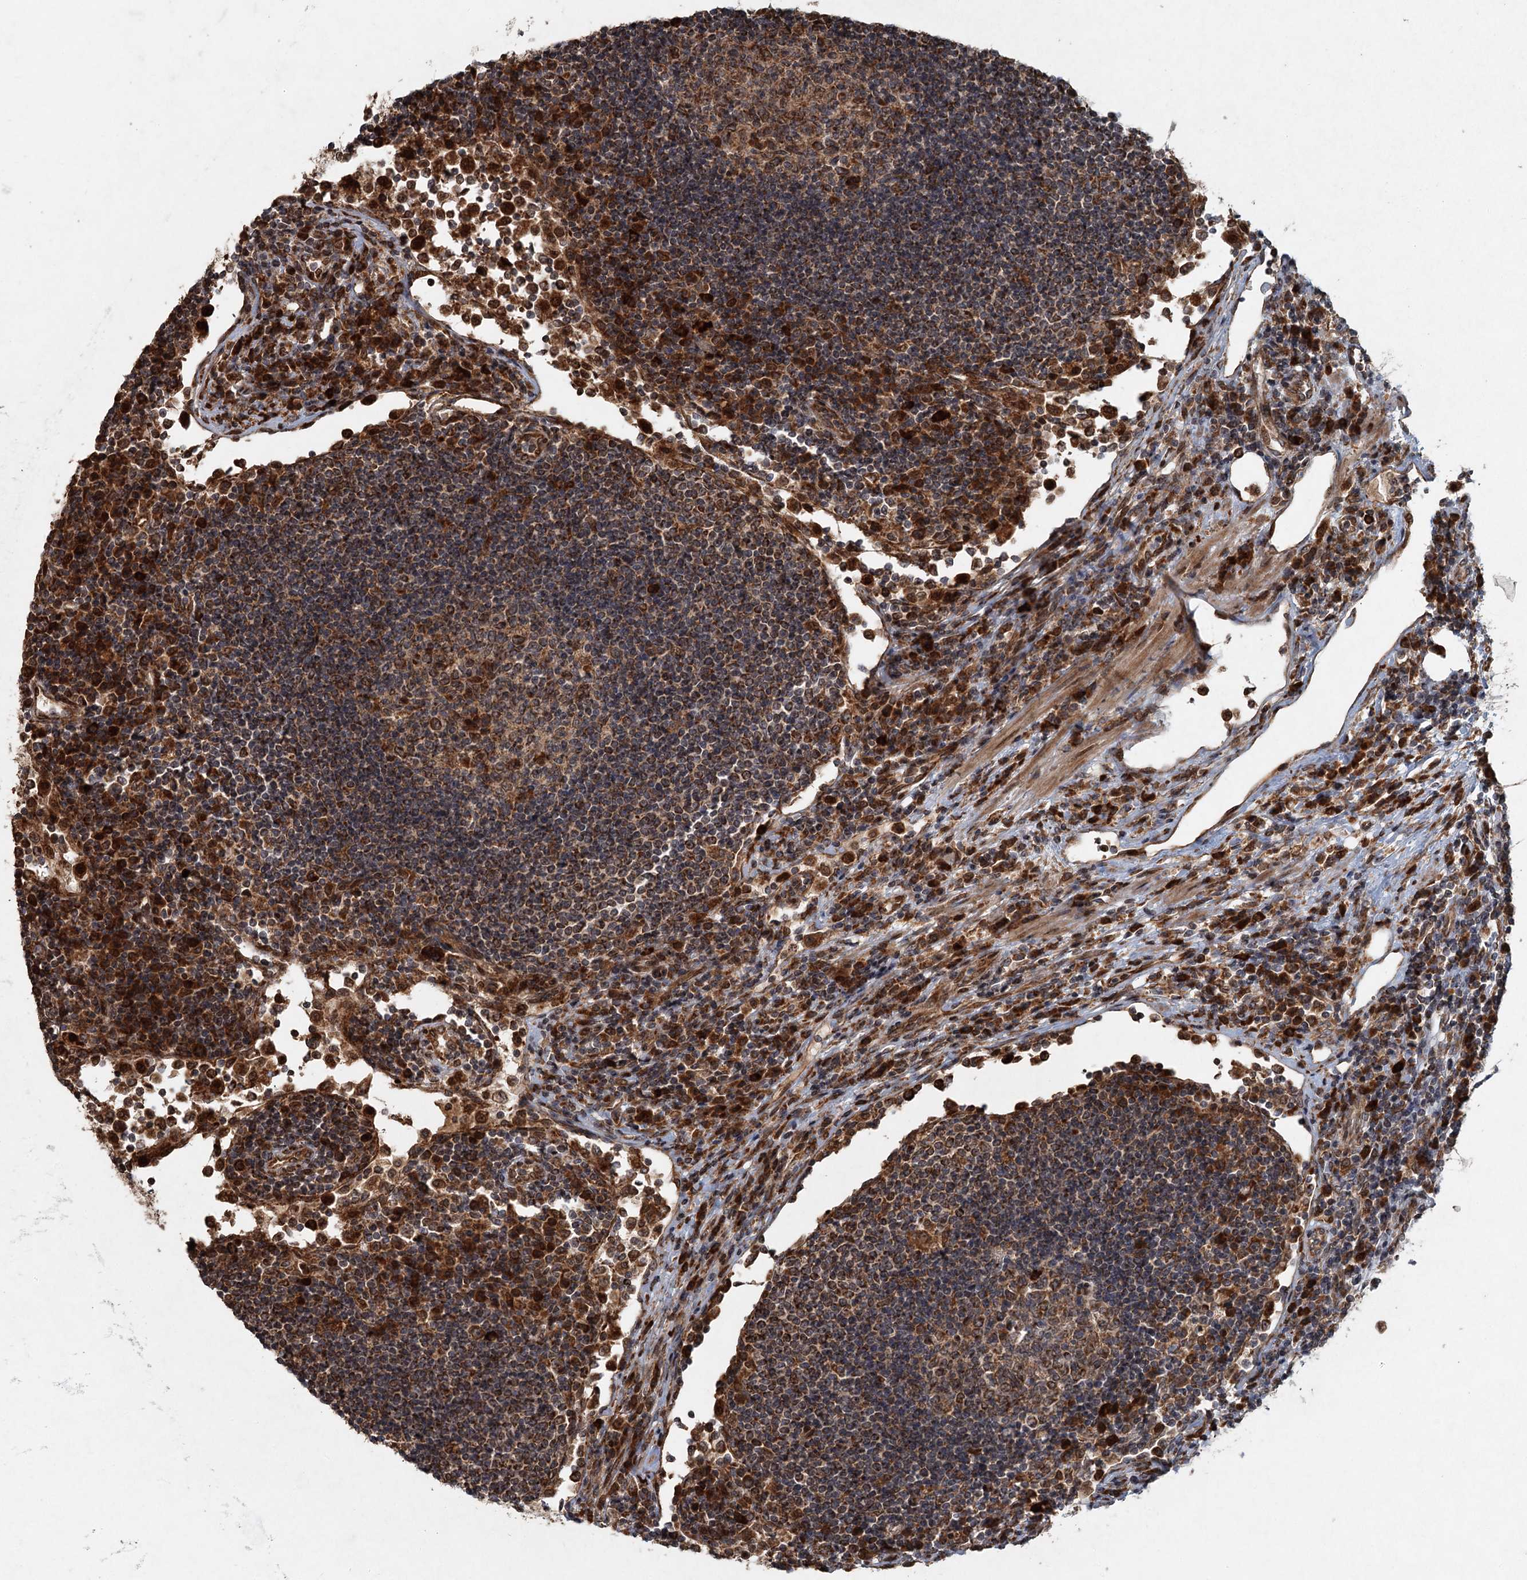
{"staining": {"intensity": "moderate", "quantity": ">75%", "location": "cytoplasmic/membranous"}, "tissue": "lymph node", "cell_type": "Germinal center cells", "image_type": "normal", "snomed": [{"axis": "morphology", "description": "Normal tissue, NOS"}, {"axis": "topography", "description": "Lymph node"}], "caption": "Immunohistochemistry of normal lymph node displays medium levels of moderate cytoplasmic/membranous positivity in about >75% of germinal center cells.", "gene": "SRPX2", "patient": {"sex": "female", "age": 53}}